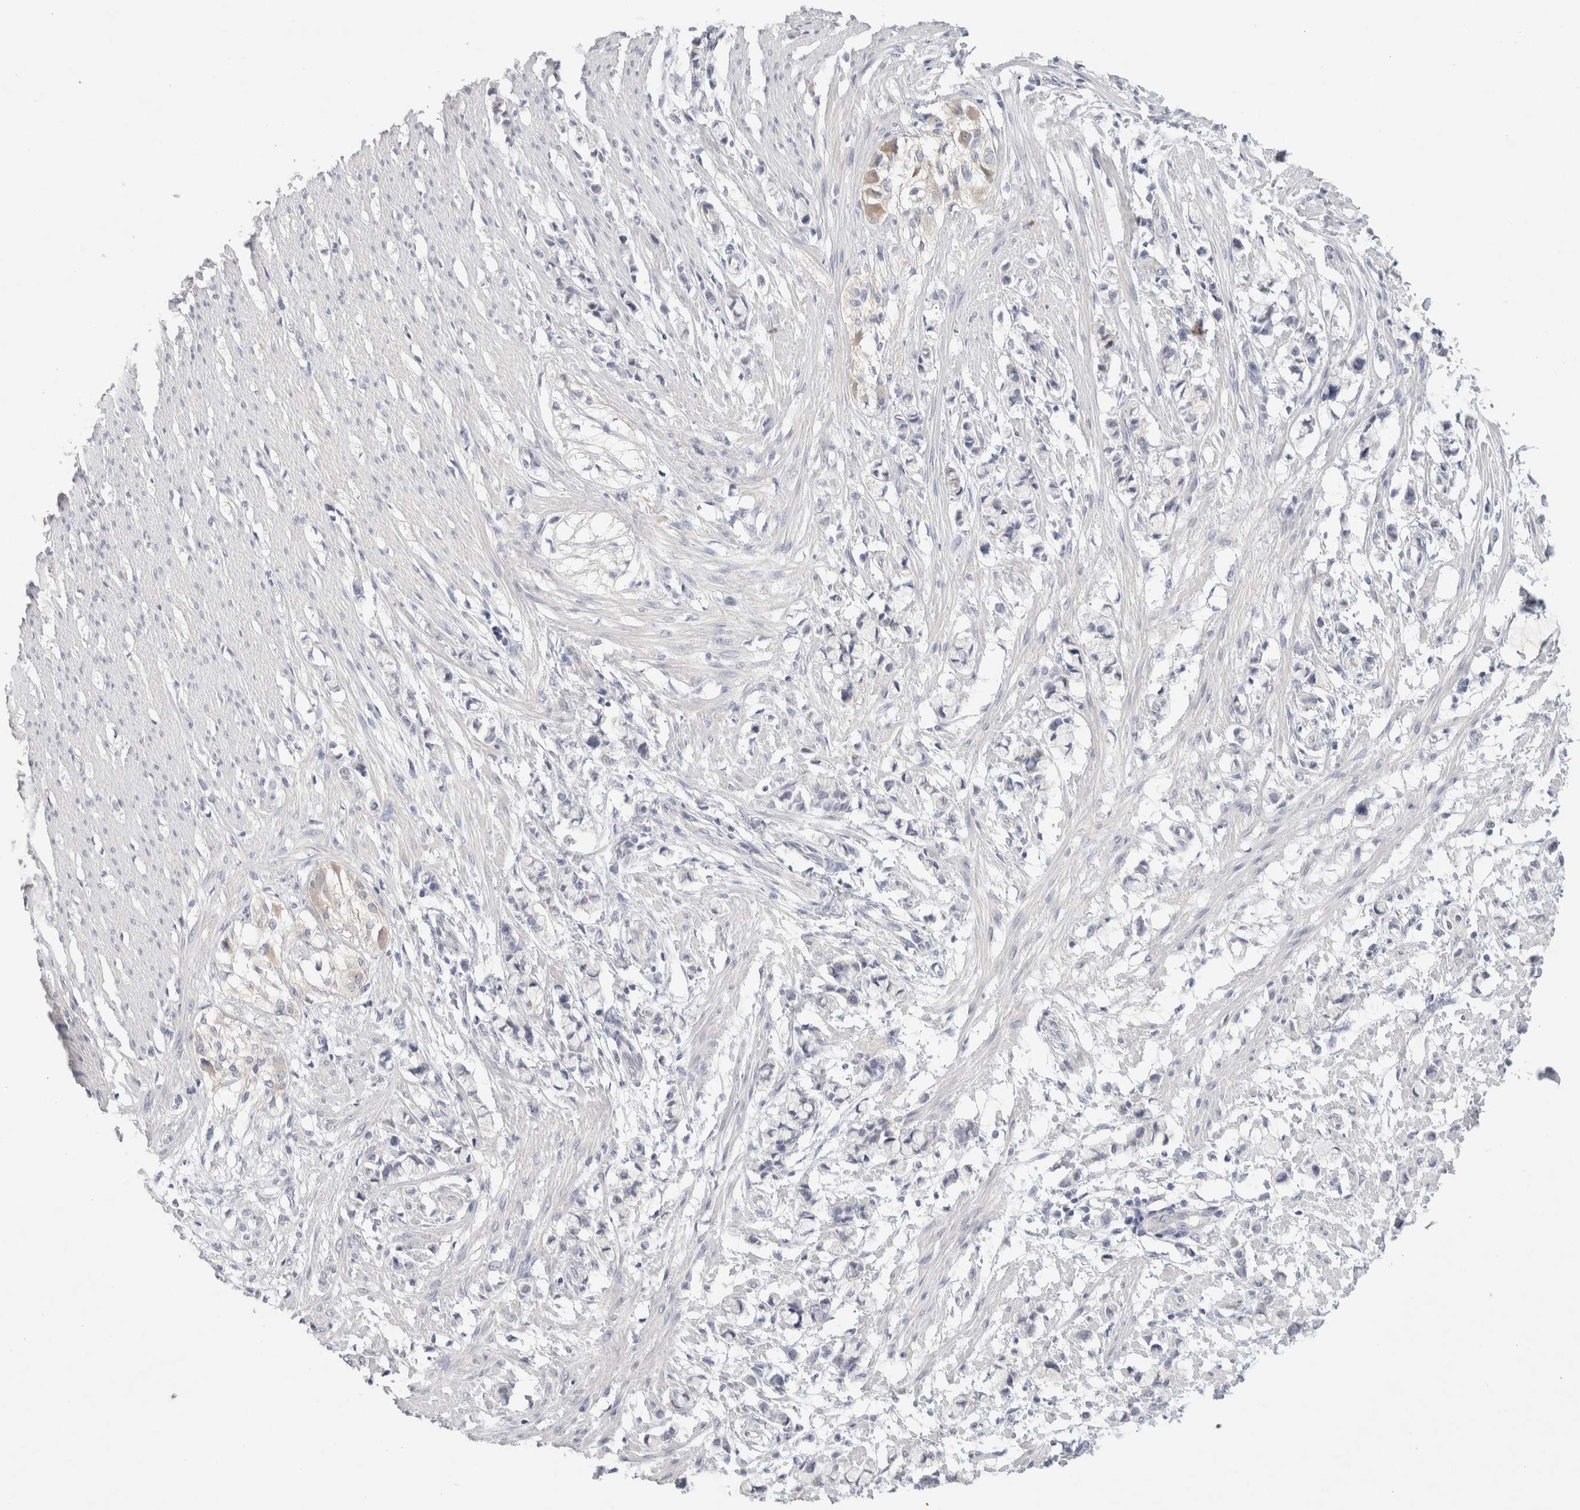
{"staining": {"intensity": "negative", "quantity": "none", "location": "none"}, "tissue": "smooth muscle", "cell_type": "Smooth muscle cells", "image_type": "normal", "snomed": [{"axis": "morphology", "description": "Normal tissue, NOS"}, {"axis": "morphology", "description": "Adenocarcinoma, NOS"}, {"axis": "topography", "description": "Smooth muscle"}, {"axis": "topography", "description": "Colon"}], "caption": "DAB (3,3'-diaminobenzidine) immunohistochemical staining of unremarkable human smooth muscle displays no significant expression in smooth muscle cells. Nuclei are stained in blue.", "gene": "MPP2", "patient": {"sex": "male", "age": 14}}